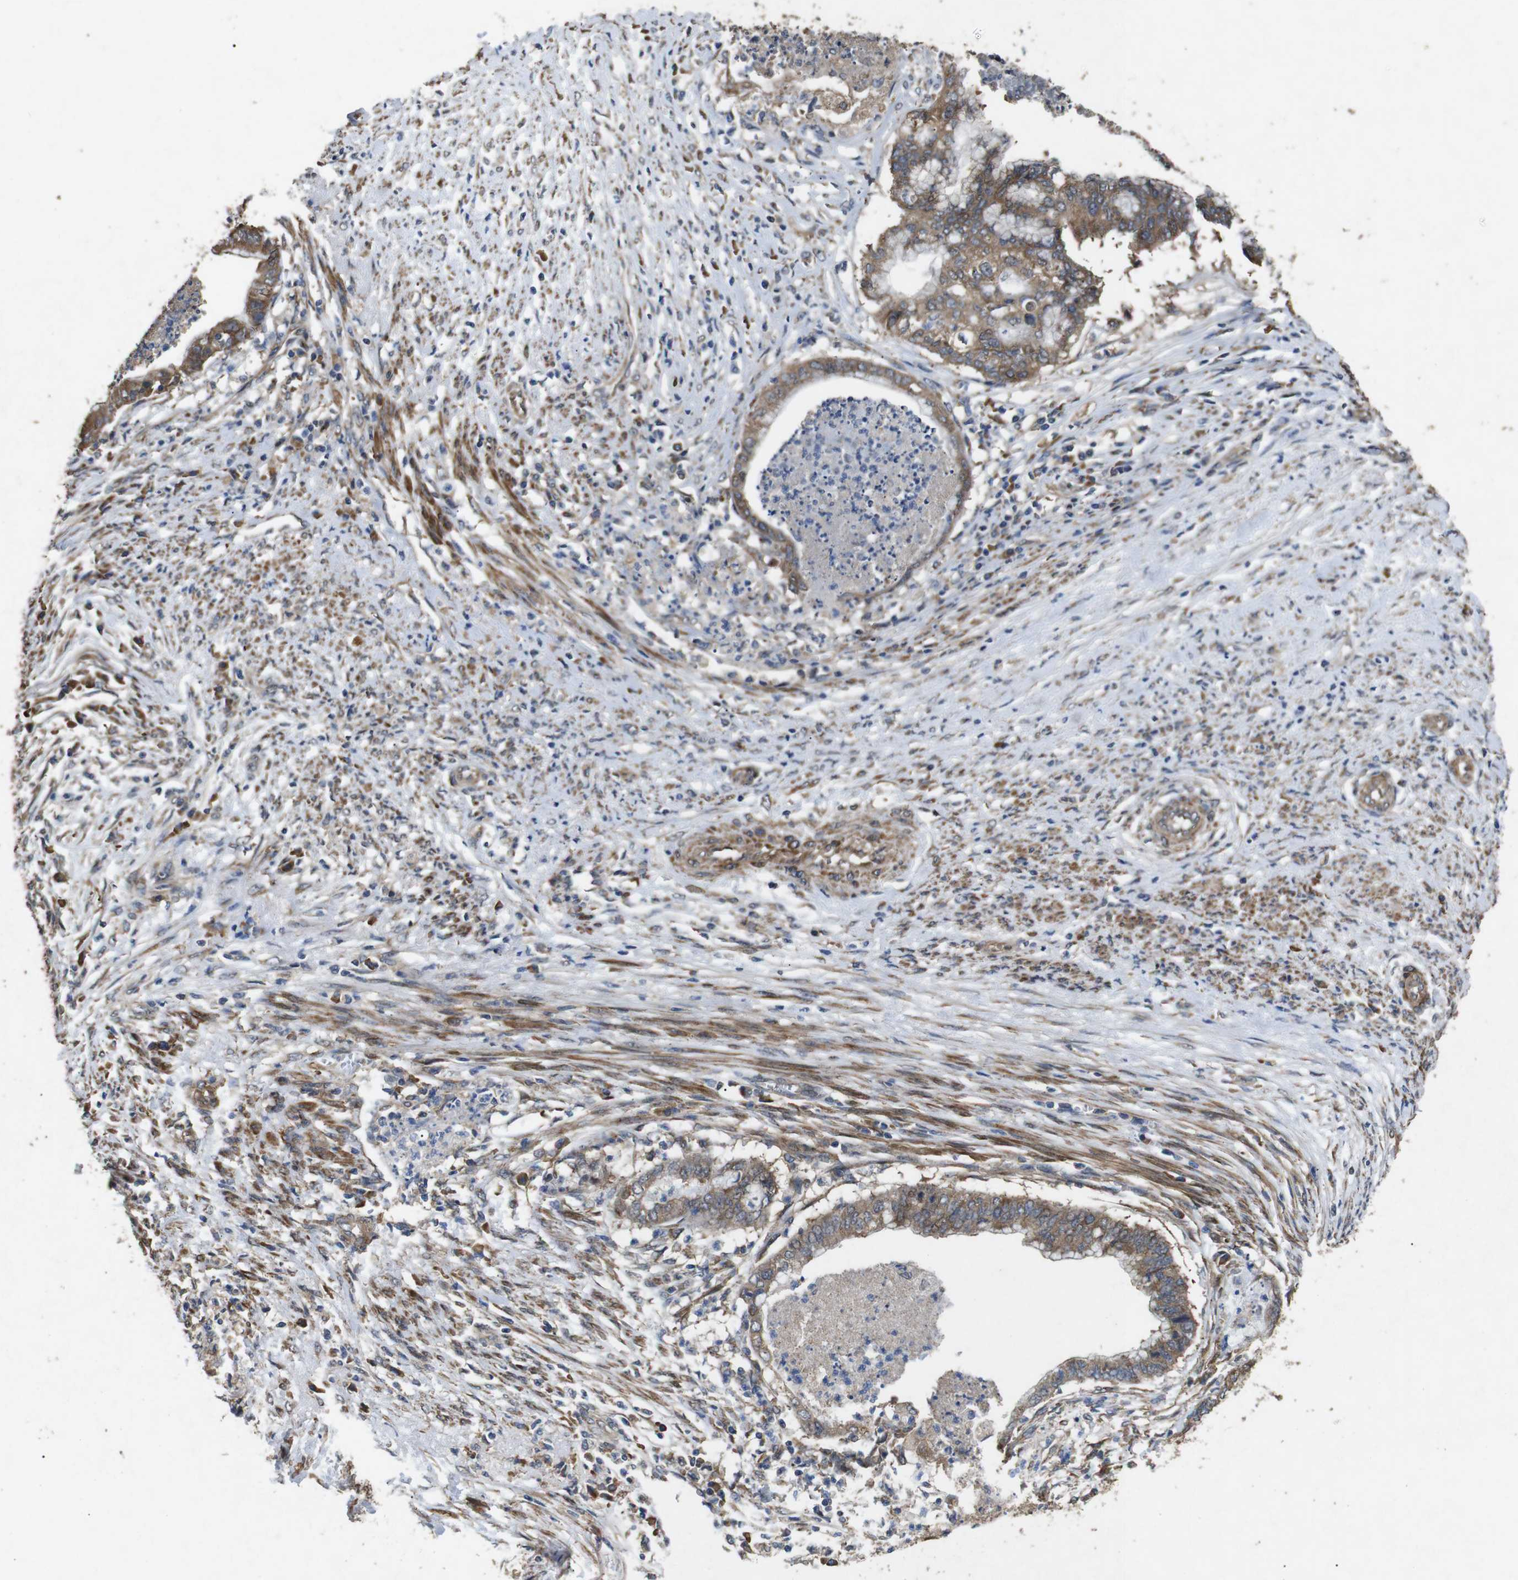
{"staining": {"intensity": "moderate", "quantity": ">75%", "location": "cytoplasmic/membranous"}, "tissue": "endometrial cancer", "cell_type": "Tumor cells", "image_type": "cancer", "snomed": [{"axis": "morphology", "description": "Necrosis, NOS"}, {"axis": "morphology", "description": "Adenocarcinoma, NOS"}, {"axis": "topography", "description": "Endometrium"}], "caption": "Endometrial cancer (adenocarcinoma) stained with DAB immunohistochemistry (IHC) shows medium levels of moderate cytoplasmic/membranous staining in approximately >75% of tumor cells.", "gene": "BNIP3", "patient": {"sex": "female", "age": 79}}